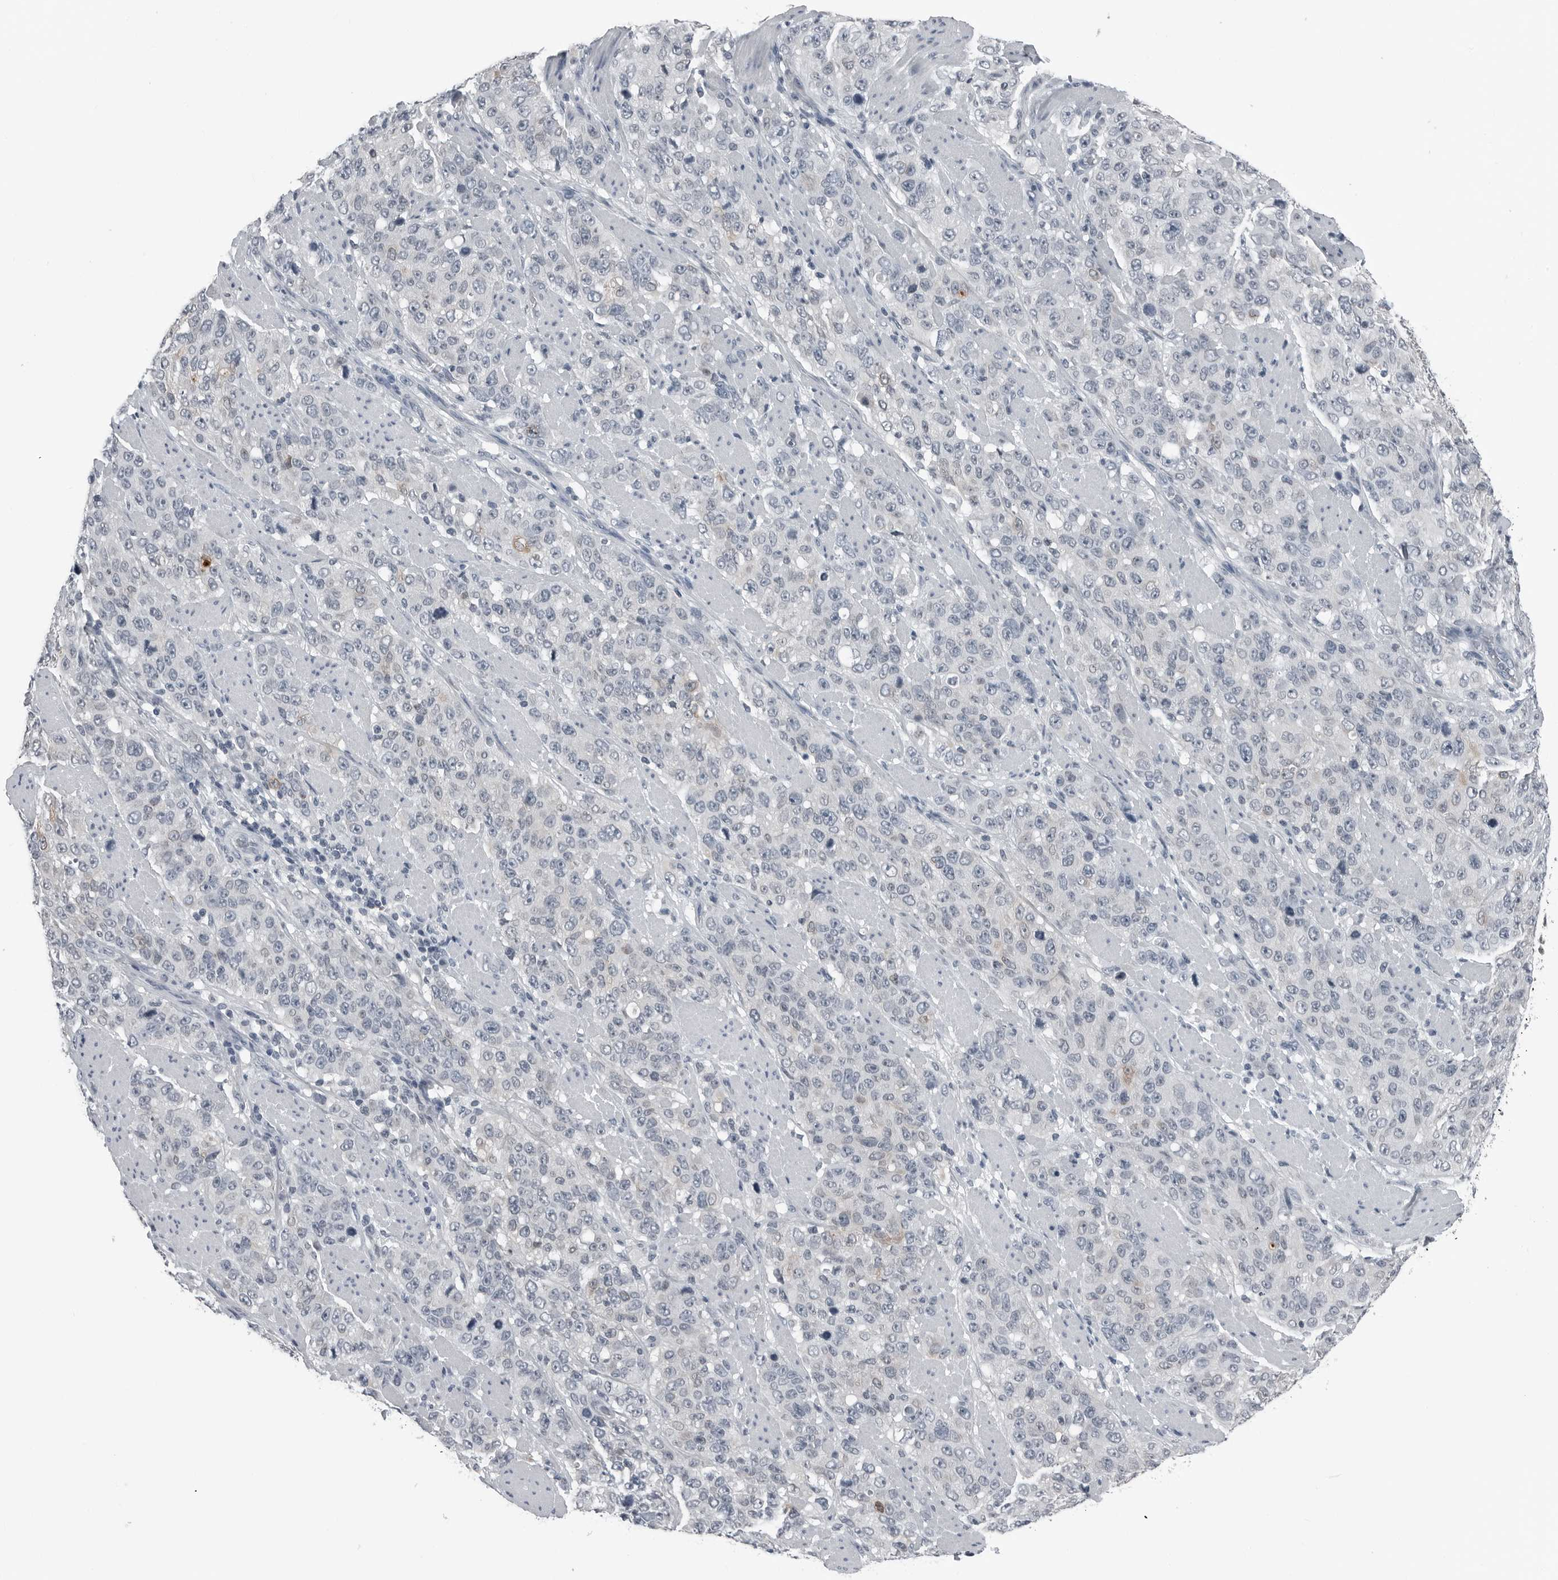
{"staining": {"intensity": "negative", "quantity": "none", "location": "none"}, "tissue": "stomach cancer", "cell_type": "Tumor cells", "image_type": "cancer", "snomed": [{"axis": "morphology", "description": "Adenocarcinoma, NOS"}, {"axis": "topography", "description": "Stomach"}], "caption": "The photomicrograph shows no significant positivity in tumor cells of stomach adenocarcinoma.", "gene": "SPINK1", "patient": {"sex": "male", "age": 48}}